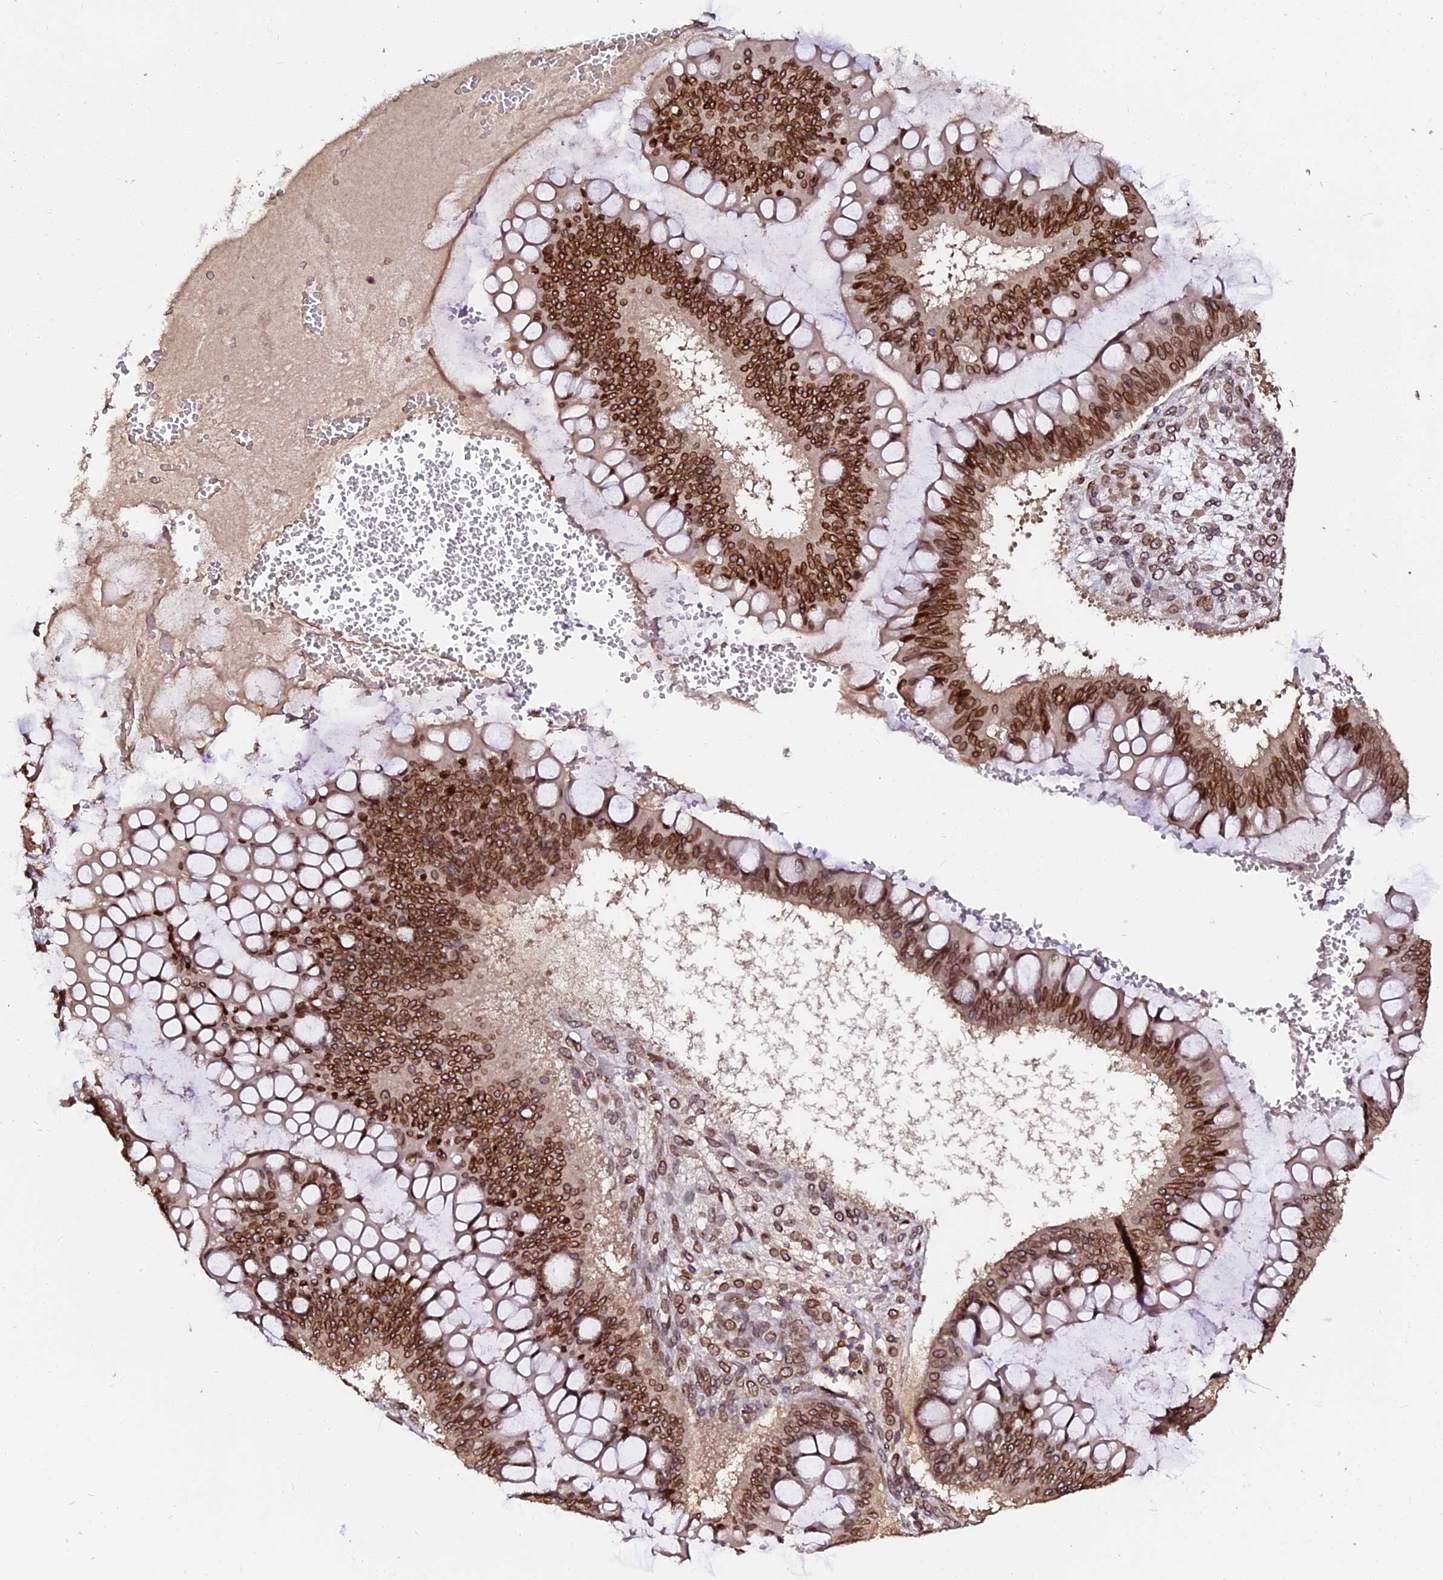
{"staining": {"intensity": "strong", "quantity": ">75%", "location": "cytoplasmic/membranous,nuclear"}, "tissue": "ovarian cancer", "cell_type": "Tumor cells", "image_type": "cancer", "snomed": [{"axis": "morphology", "description": "Cystadenocarcinoma, mucinous, NOS"}, {"axis": "topography", "description": "Ovary"}], "caption": "This histopathology image displays immunohistochemistry (IHC) staining of human ovarian cancer, with high strong cytoplasmic/membranous and nuclear staining in approximately >75% of tumor cells.", "gene": "ANAPC5", "patient": {"sex": "female", "age": 73}}